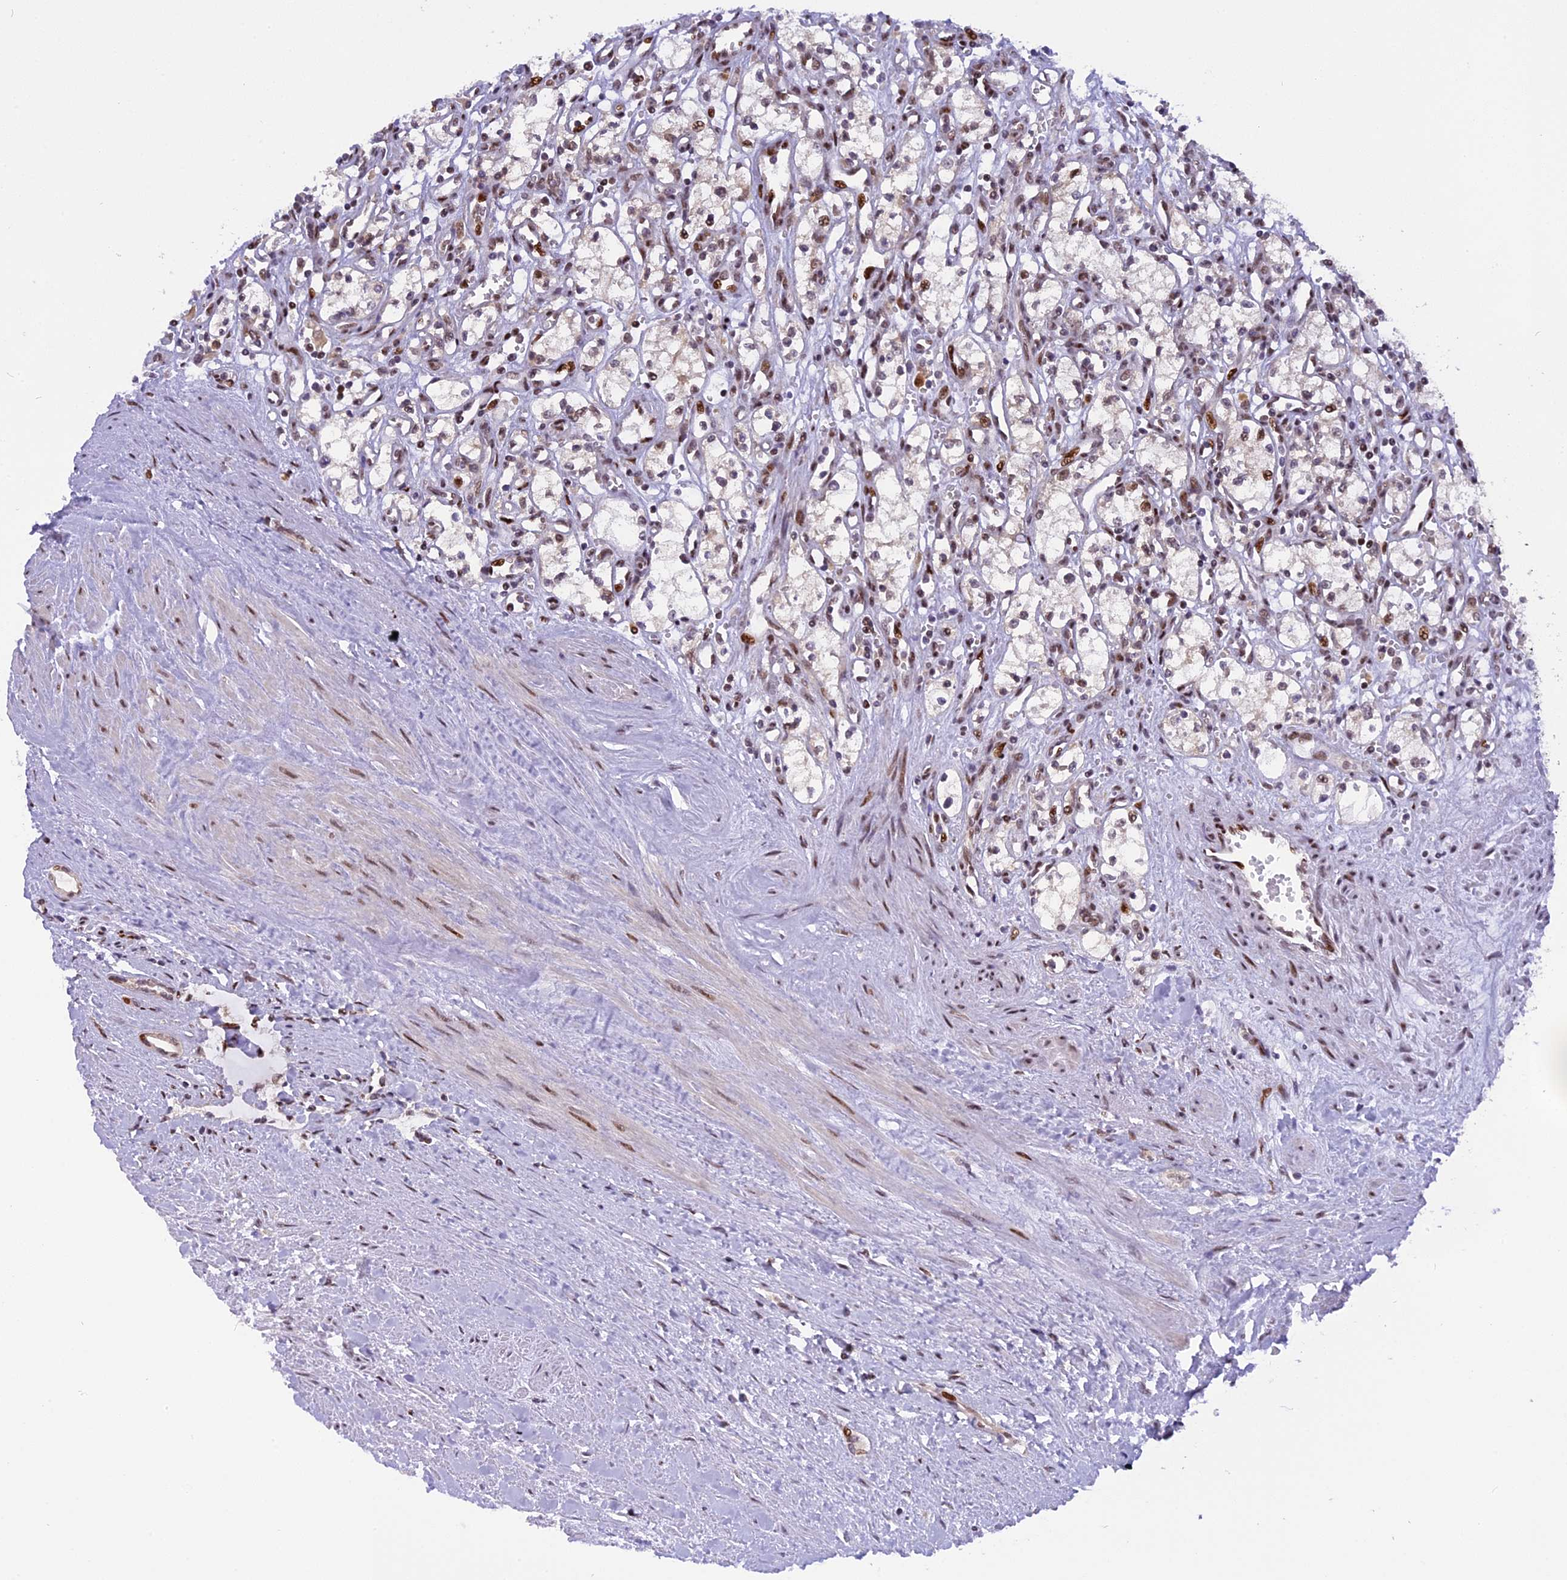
{"staining": {"intensity": "moderate", "quantity": "<25%", "location": "nuclear"}, "tissue": "renal cancer", "cell_type": "Tumor cells", "image_type": "cancer", "snomed": [{"axis": "morphology", "description": "Adenocarcinoma, NOS"}, {"axis": "topography", "description": "Kidney"}], "caption": "Protein analysis of renal adenocarcinoma tissue exhibits moderate nuclear positivity in about <25% of tumor cells.", "gene": "RABGGTA", "patient": {"sex": "male", "age": 59}}